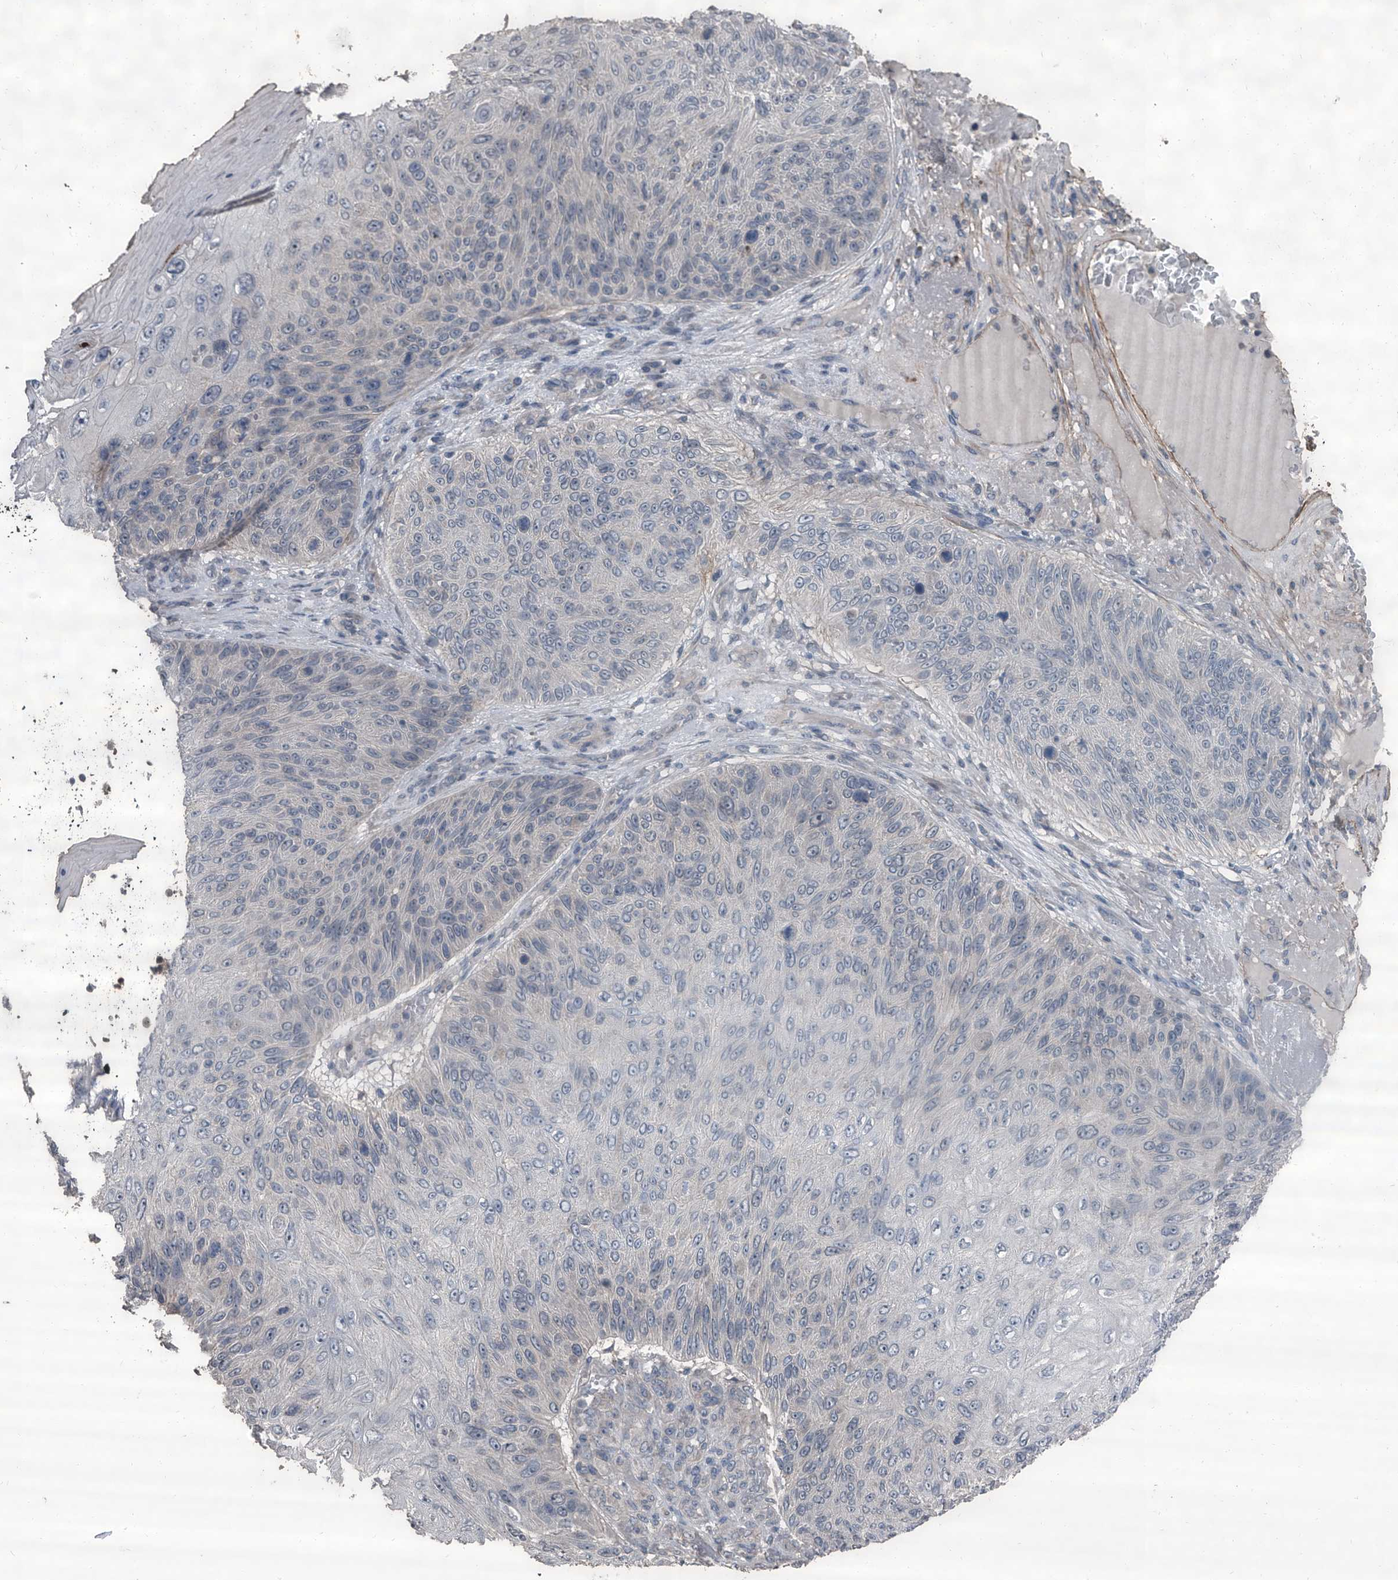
{"staining": {"intensity": "negative", "quantity": "none", "location": "none"}, "tissue": "skin cancer", "cell_type": "Tumor cells", "image_type": "cancer", "snomed": [{"axis": "morphology", "description": "Squamous cell carcinoma, NOS"}, {"axis": "topography", "description": "Skin"}], "caption": "This is a histopathology image of IHC staining of skin cancer (squamous cell carcinoma), which shows no positivity in tumor cells.", "gene": "OARD1", "patient": {"sex": "female", "age": 88}}